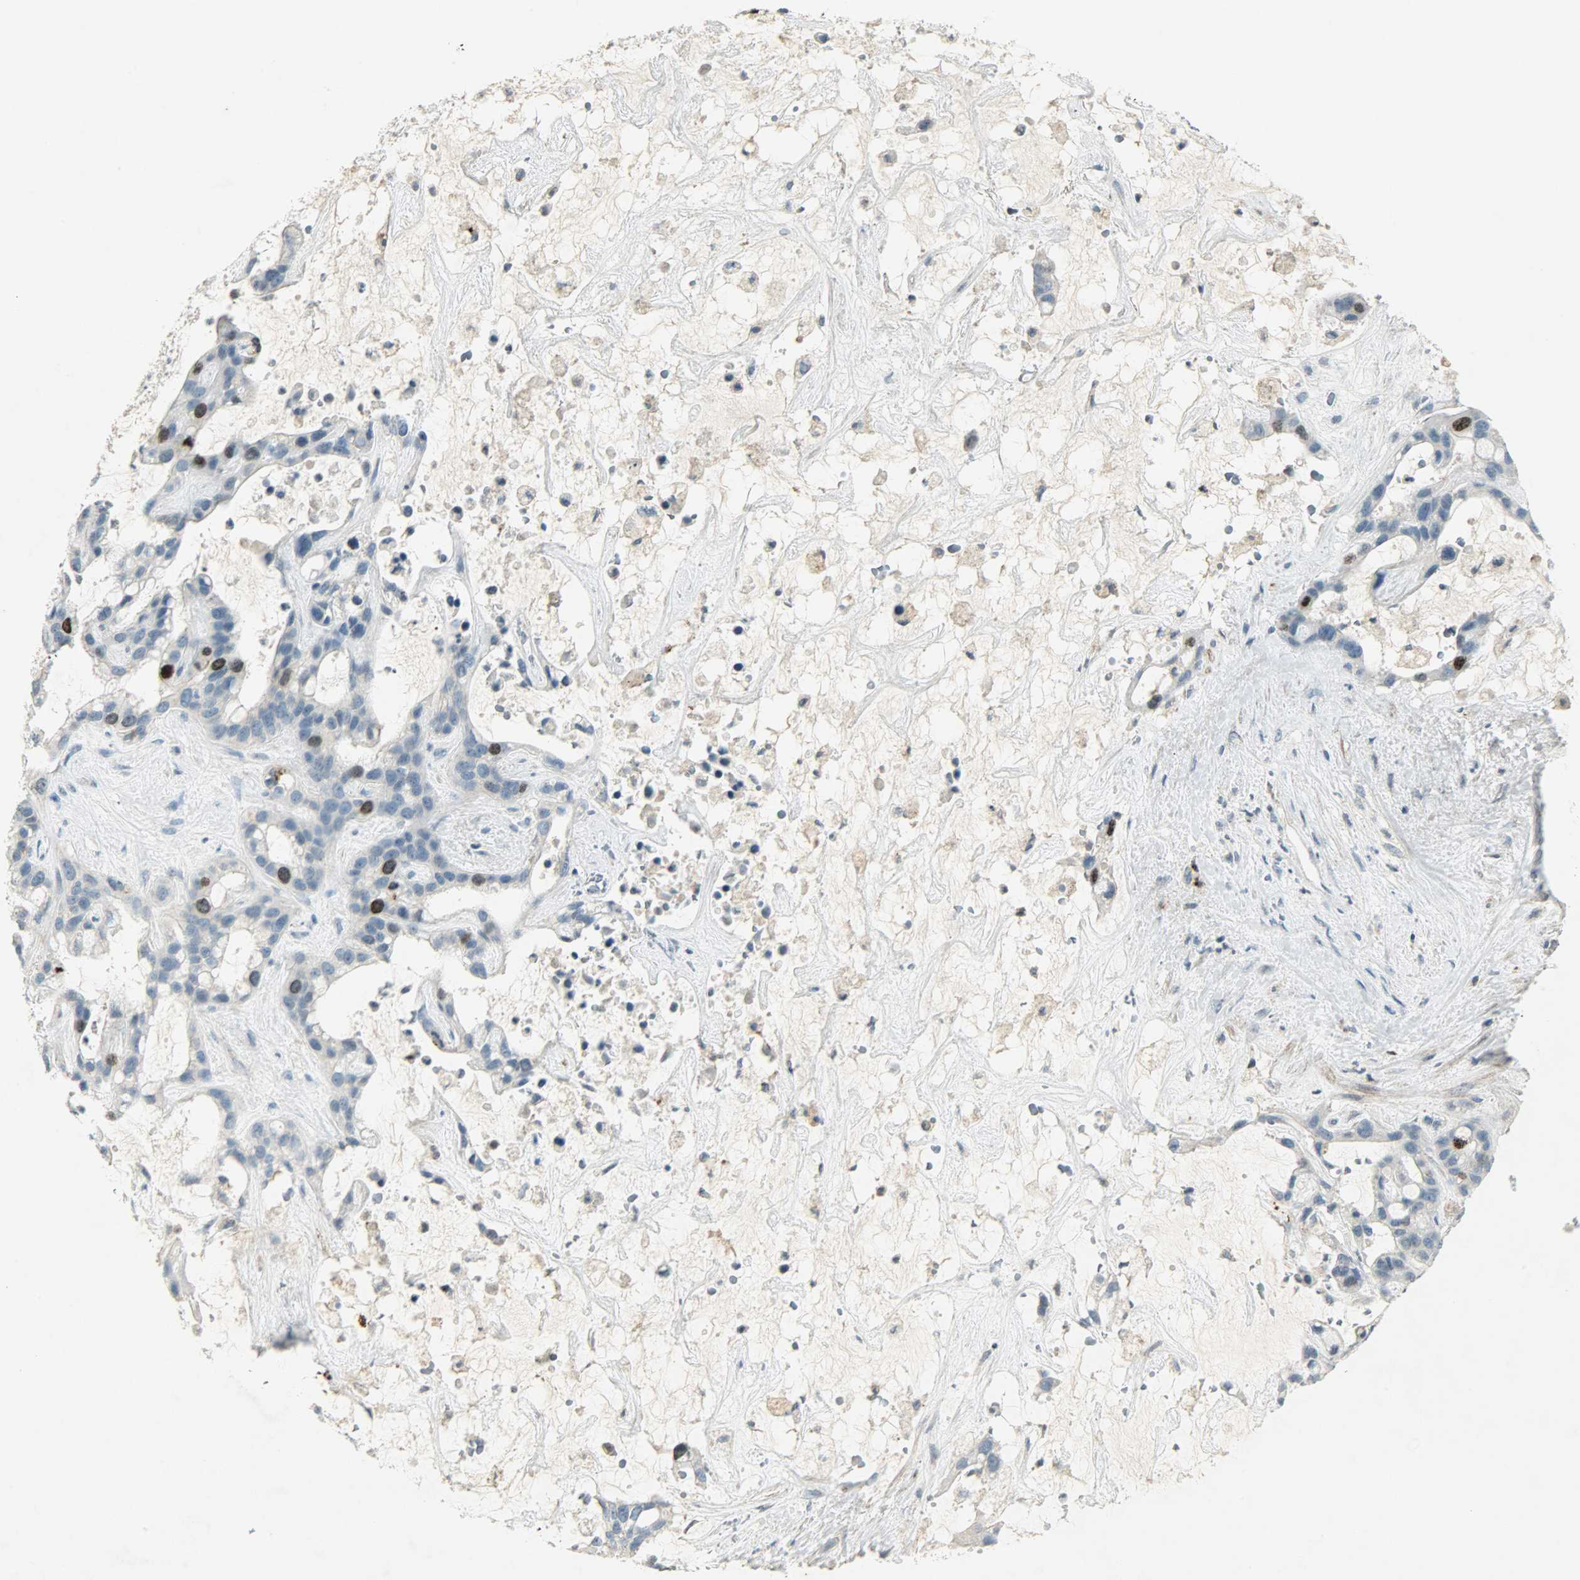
{"staining": {"intensity": "strong", "quantity": "25%-75%", "location": "nuclear"}, "tissue": "liver cancer", "cell_type": "Tumor cells", "image_type": "cancer", "snomed": [{"axis": "morphology", "description": "Cholangiocarcinoma"}, {"axis": "topography", "description": "Liver"}], "caption": "Immunohistochemical staining of cholangiocarcinoma (liver) demonstrates high levels of strong nuclear staining in about 25%-75% of tumor cells. (DAB (3,3'-diaminobenzidine) IHC with brightfield microscopy, high magnification).", "gene": "AURKB", "patient": {"sex": "female", "age": 65}}